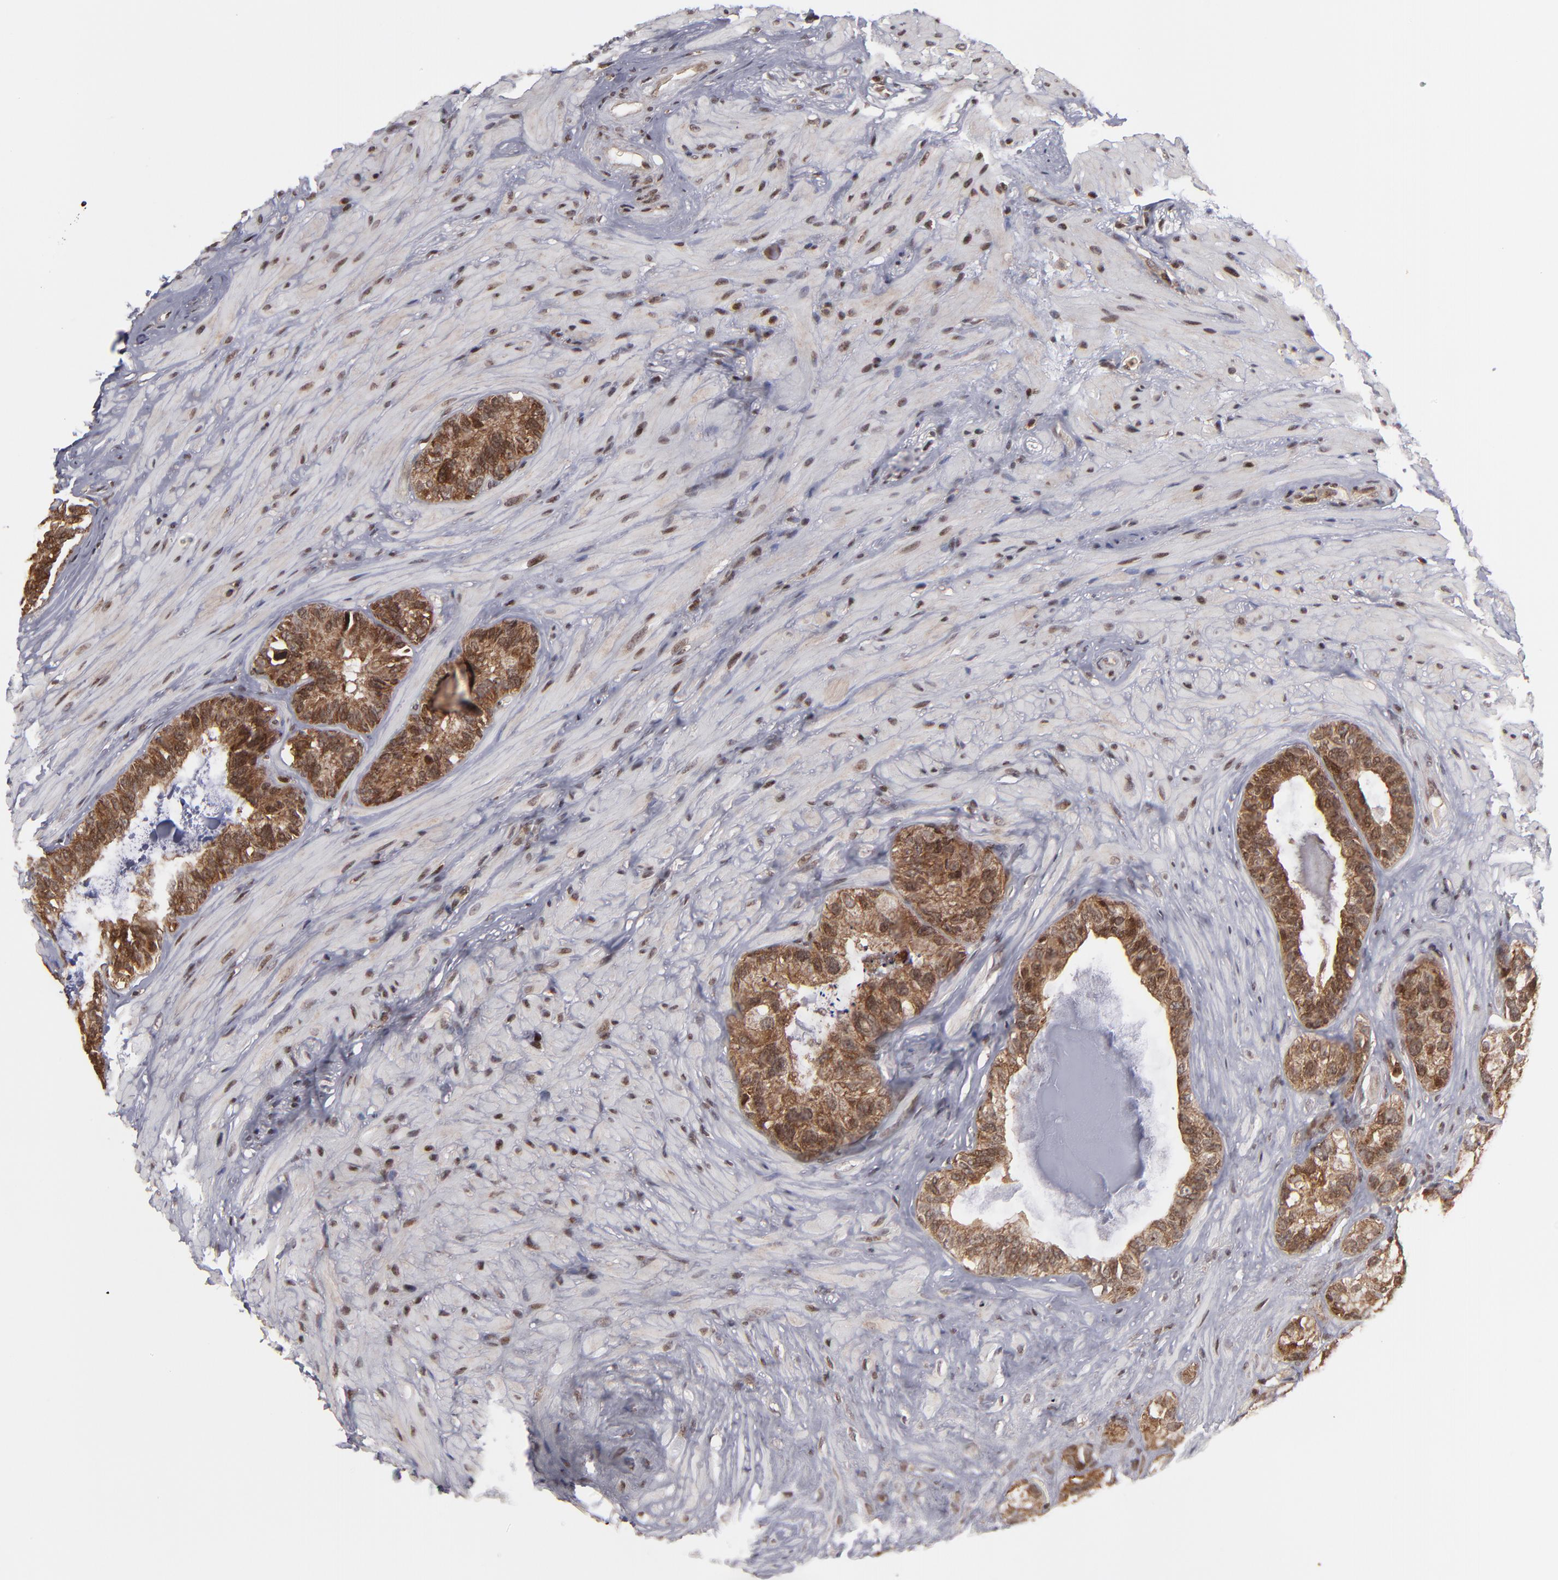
{"staining": {"intensity": "strong", "quantity": ">75%", "location": "cytoplasmic/membranous,nuclear"}, "tissue": "seminal vesicle", "cell_type": "Glandular cells", "image_type": "normal", "snomed": [{"axis": "morphology", "description": "Normal tissue, NOS"}, {"axis": "topography", "description": "Seminal veicle"}], "caption": "A high amount of strong cytoplasmic/membranous,nuclear staining is seen in approximately >75% of glandular cells in benign seminal vesicle.", "gene": "RGS6", "patient": {"sex": "male", "age": 63}}